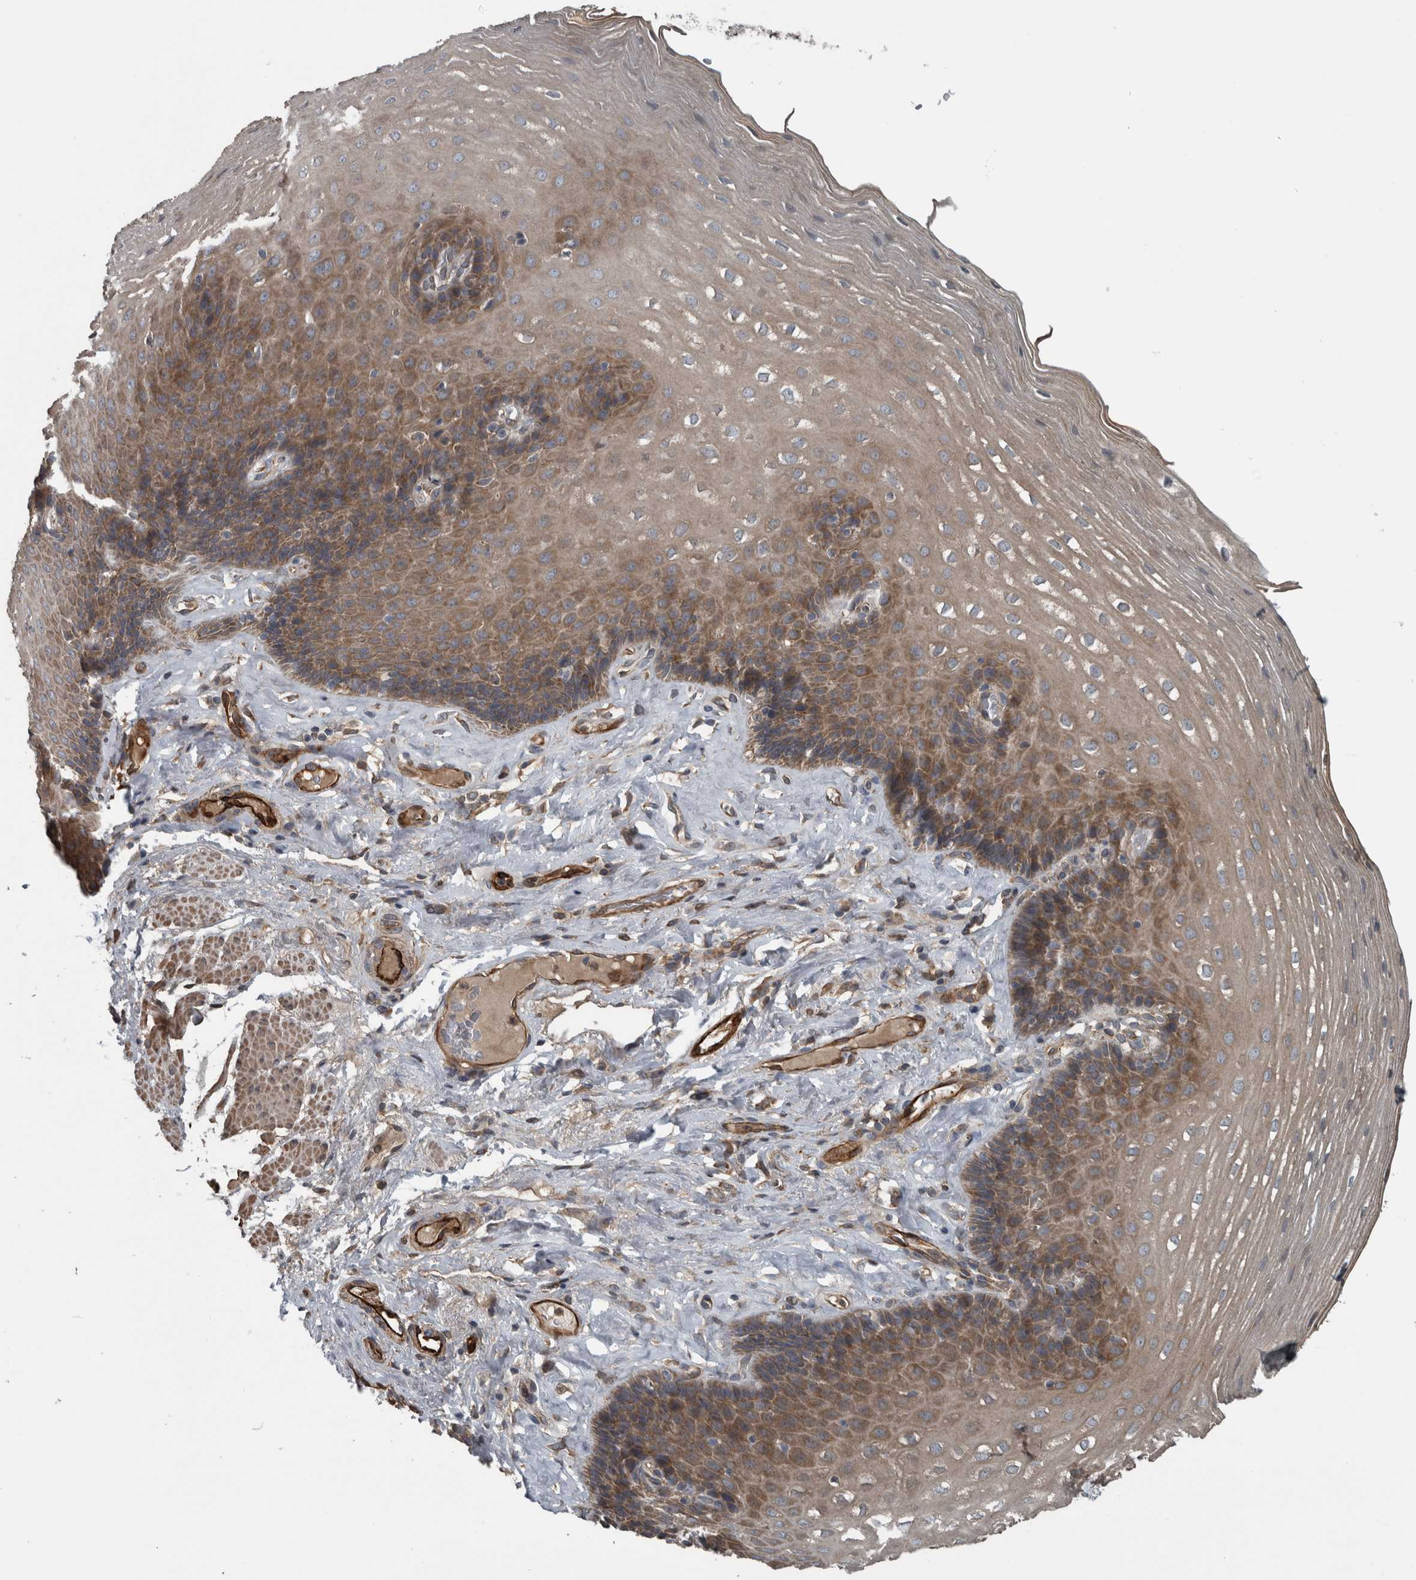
{"staining": {"intensity": "moderate", "quantity": "25%-75%", "location": "cytoplasmic/membranous"}, "tissue": "esophagus", "cell_type": "Squamous epithelial cells", "image_type": "normal", "snomed": [{"axis": "morphology", "description": "Normal tissue, NOS"}, {"axis": "topography", "description": "Esophagus"}], "caption": "IHC micrograph of unremarkable esophagus stained for a protein (brown), which reveals medium levels of moderate cytoplasmic/membranous expression in about 25%-75% of squamous epithelial cells.", "gene": "EXOC8", "patient": {"sex": "female", "age": 66}}